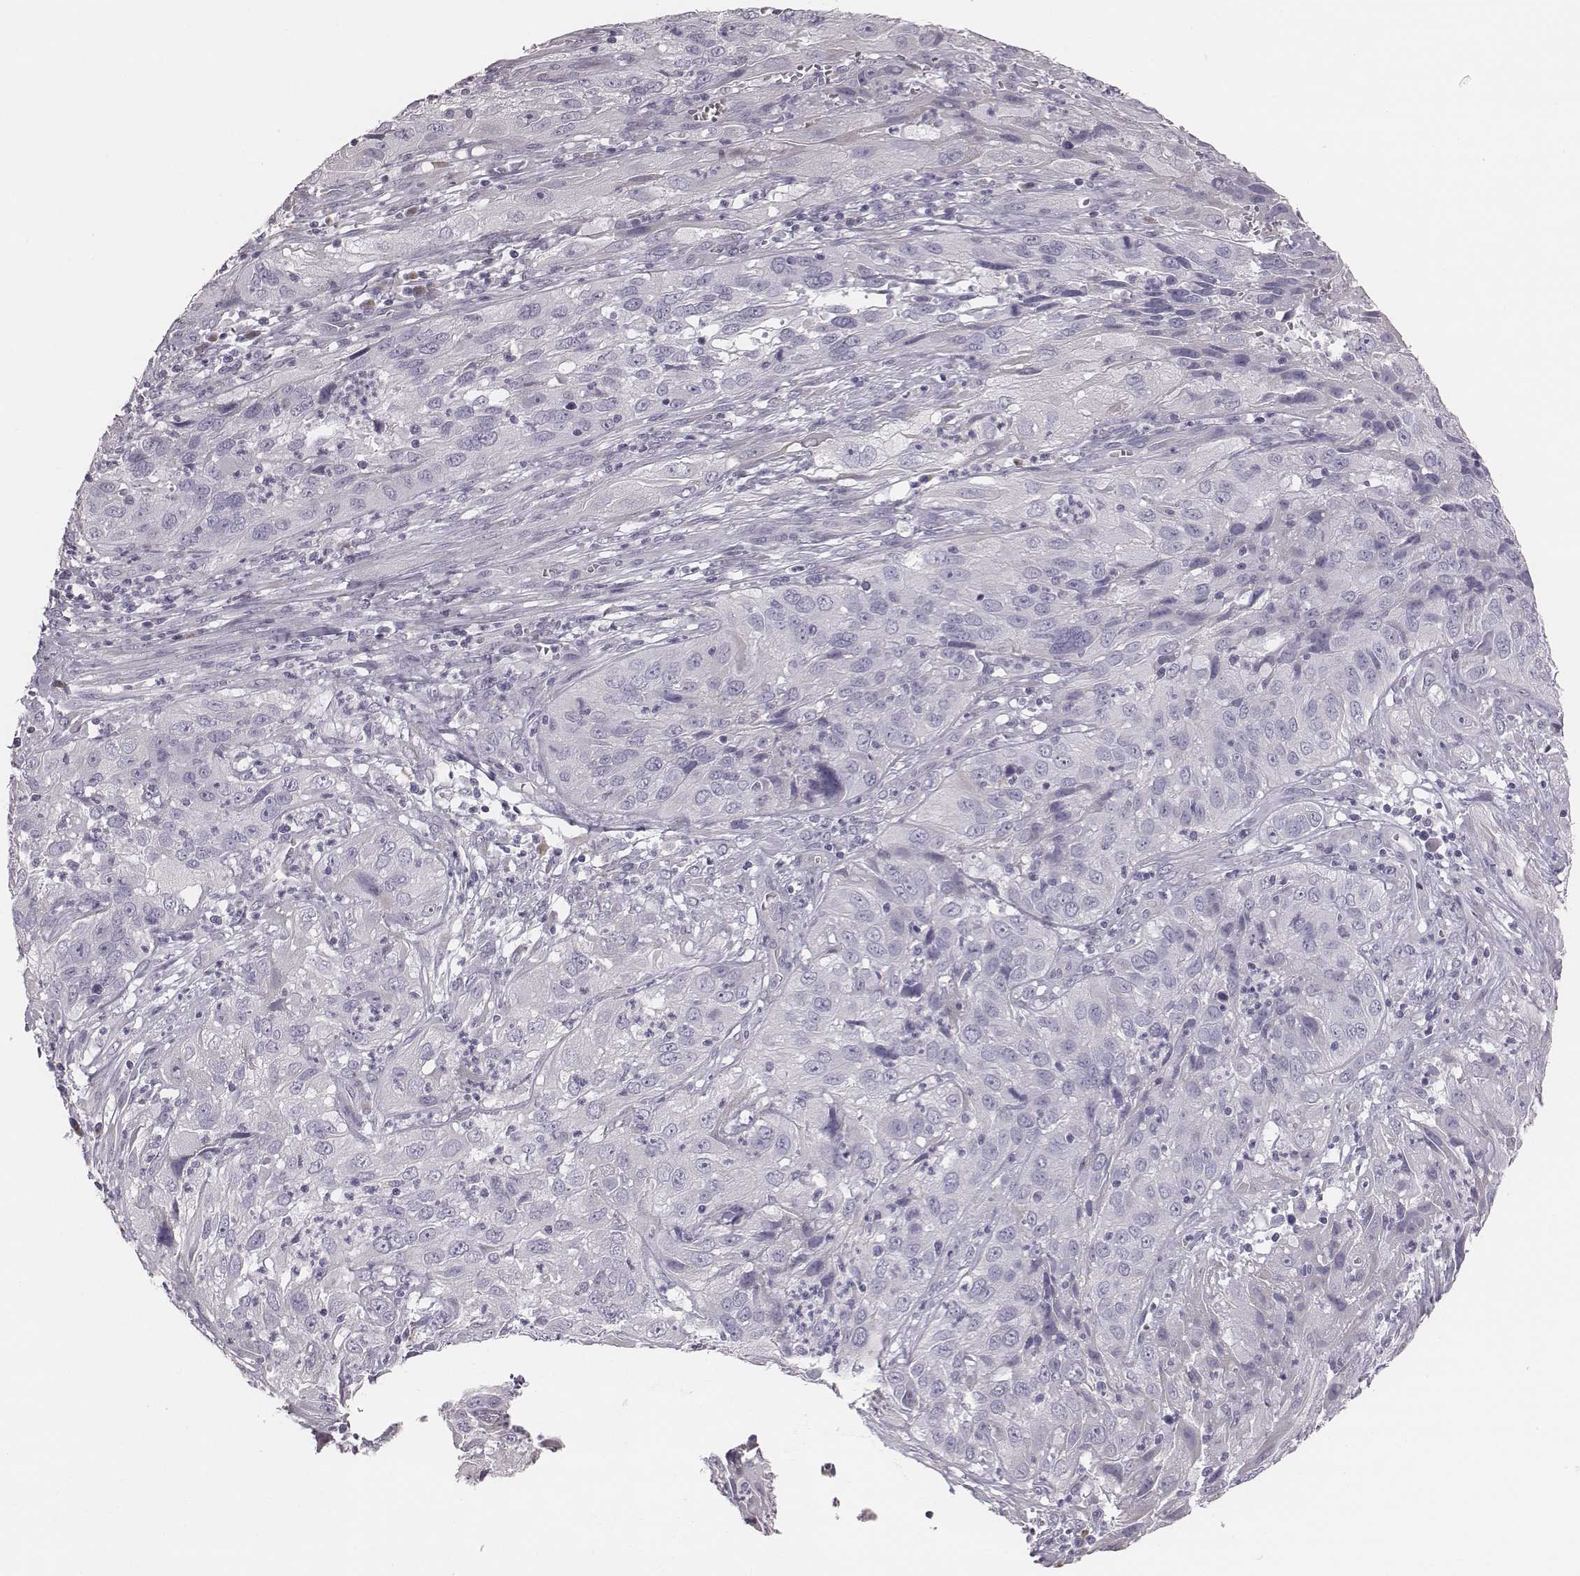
{"staining": {"intensity": "negative", "quantity": "none", "location": "none"}, "tissue": "cervical cancer", "cell_type": "Tumor cells", "image_type": "cancer", "snomed": [{"axis": "morphology", "description": "Squamous cell carcinoma, NOS"}, {"axis": "topography", "description": "Cervix"}], "caption": "Histopathology image shows no protein staining in tumor cells of cervical squamous cell carcinoma tissue. Brightfield microscopy of IHC stained with DAB (brown) and hematoxylin (blue), captured at high magnification.", "gene": "C6orf58", "patient": {"sex": "female", "age": 32}}